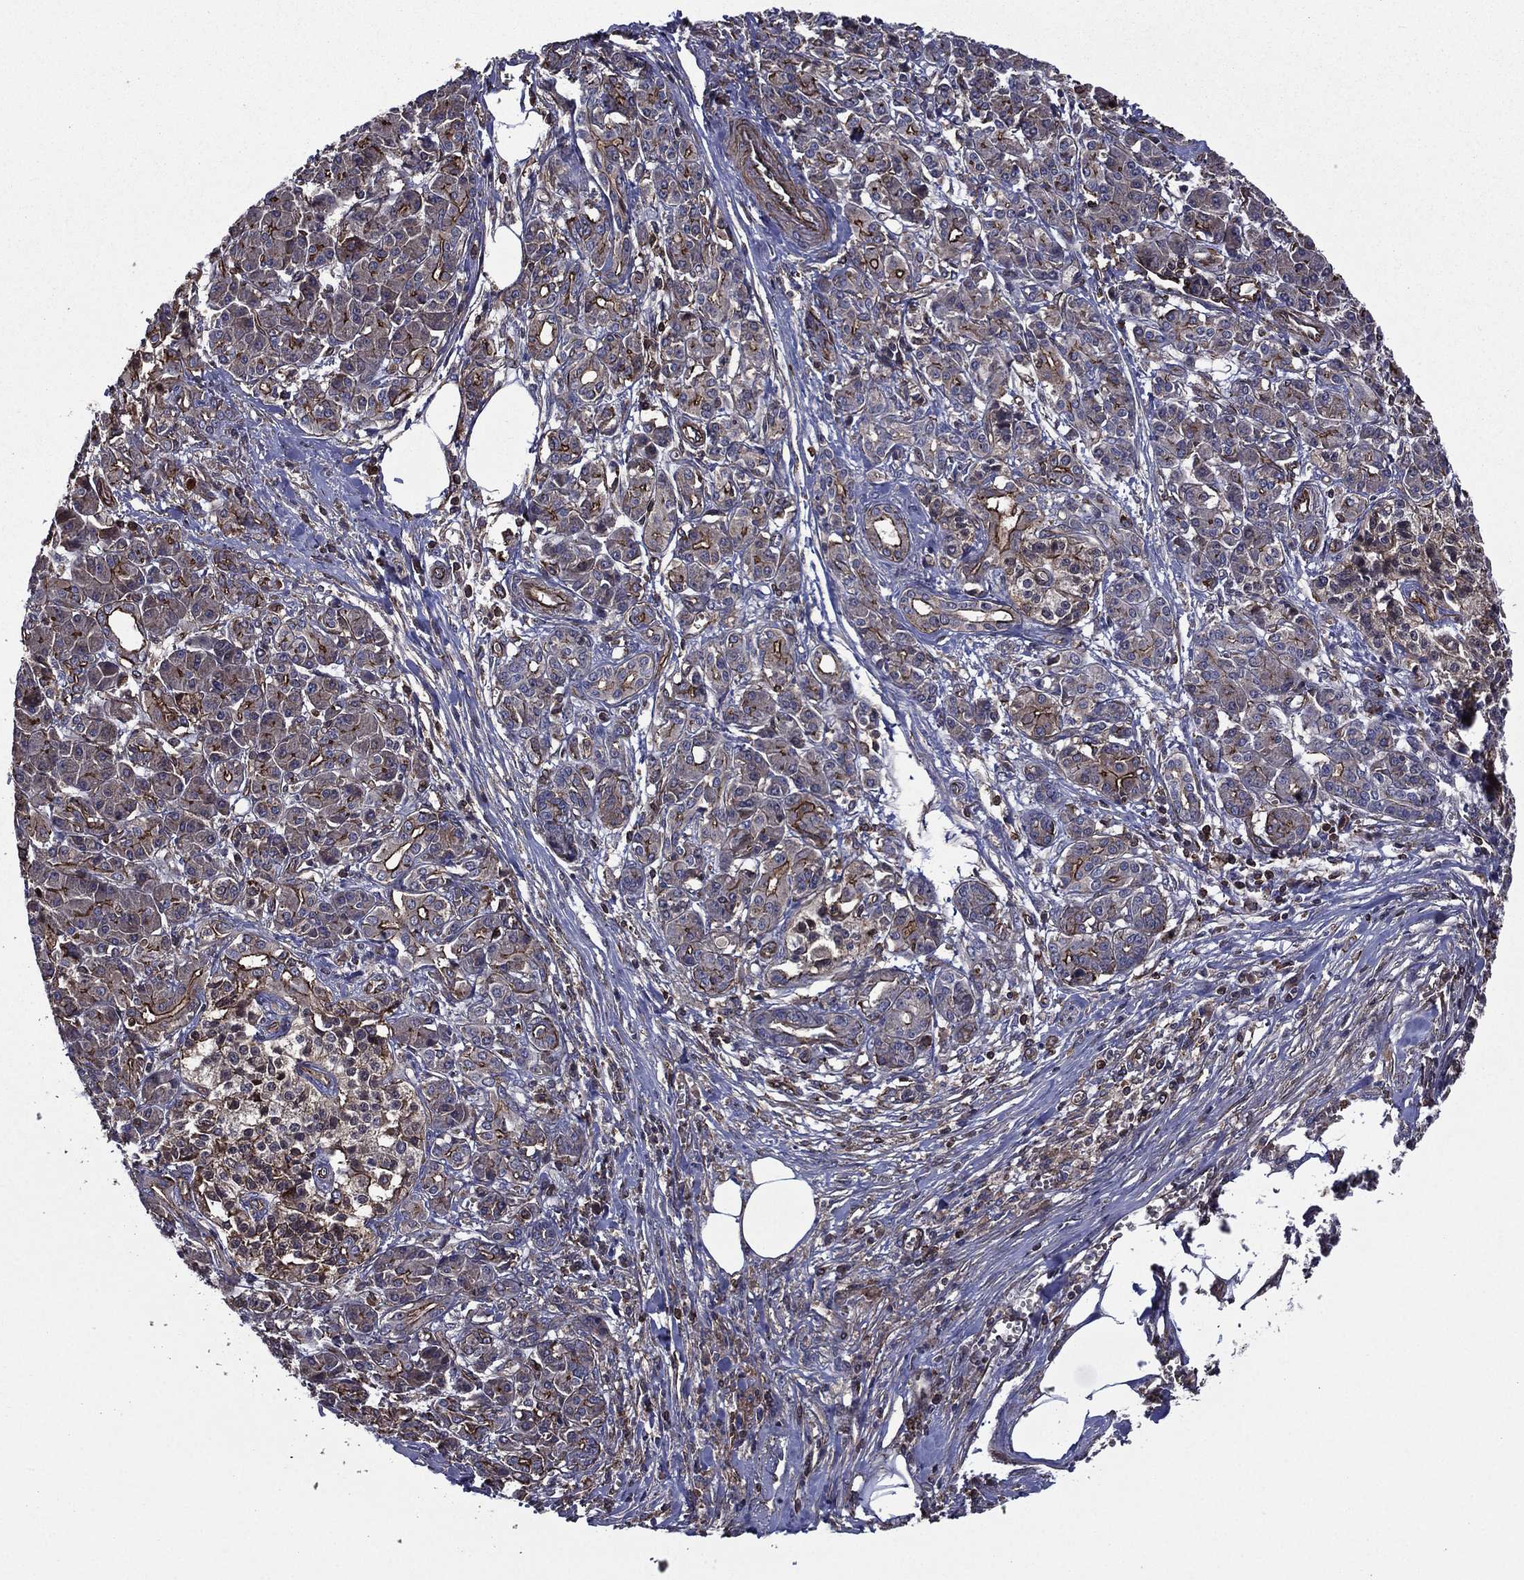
{"staining": {"intensity": "moderate", "quantity": "25%-75%", "location": "cytoplasmic/membranous"}, "tissue": "pancreatic cancer", "cell_type": "Tumor cells", "image_type": "cancer", "snomed": [{"axis": "morphology", "description": "Adenocarcinoma, NOS"}, {"axis": "topography", "description": "Pancreas"}], "caption": "Immunohistochemical staining of pancreatic cancer (adenocarcinoma) exhibits moderate cytoplasmic/membranous protein staining in about 25%-75% of tumor cells. Nuclei are stained in blue.", "gene": "PLPP3", "patient": {"sex": "female", "age": 68}}